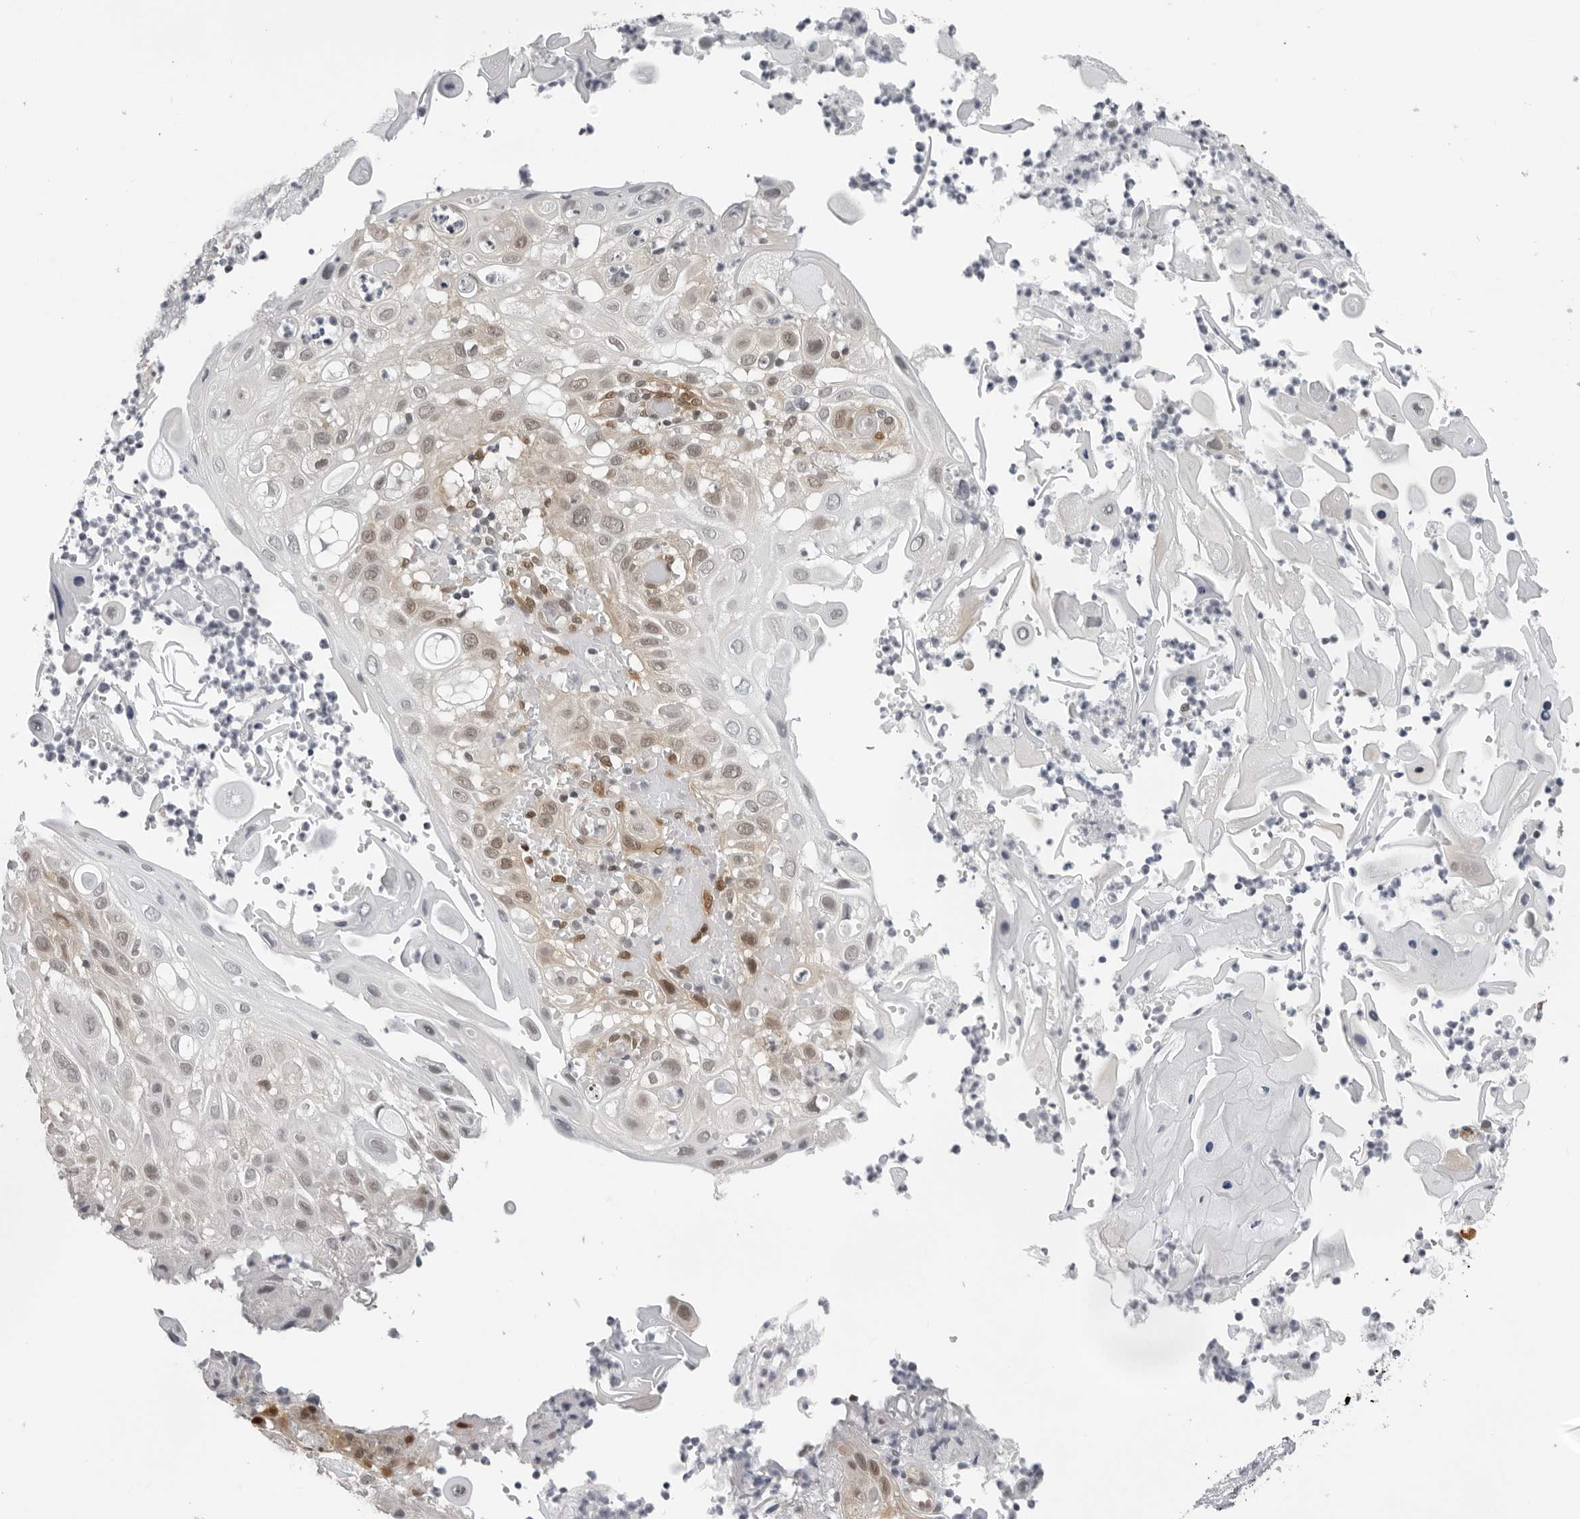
{"staining": {"intensity": "weak", "quantity": "<25%", "location": "nuclear"}, "tissue": "skin cancer", "cell_type": "Tumor cells", "image_type": "cancer", "snomed": [{"axis": "morphology", "description": "Normal tissue, NOS"}, {"axis": "morphology", "description": "Squamous cell carcinoma, NOS"}, {"axis": "topography", "description": "Skin"}], "caption": "Immunohistochemistry (IHC) of skin cancer (squamous cell carcinoma) shows no expression in tumor cells.", "gene": "CASP7", "patient": {"sex": "female", "age": 96}}